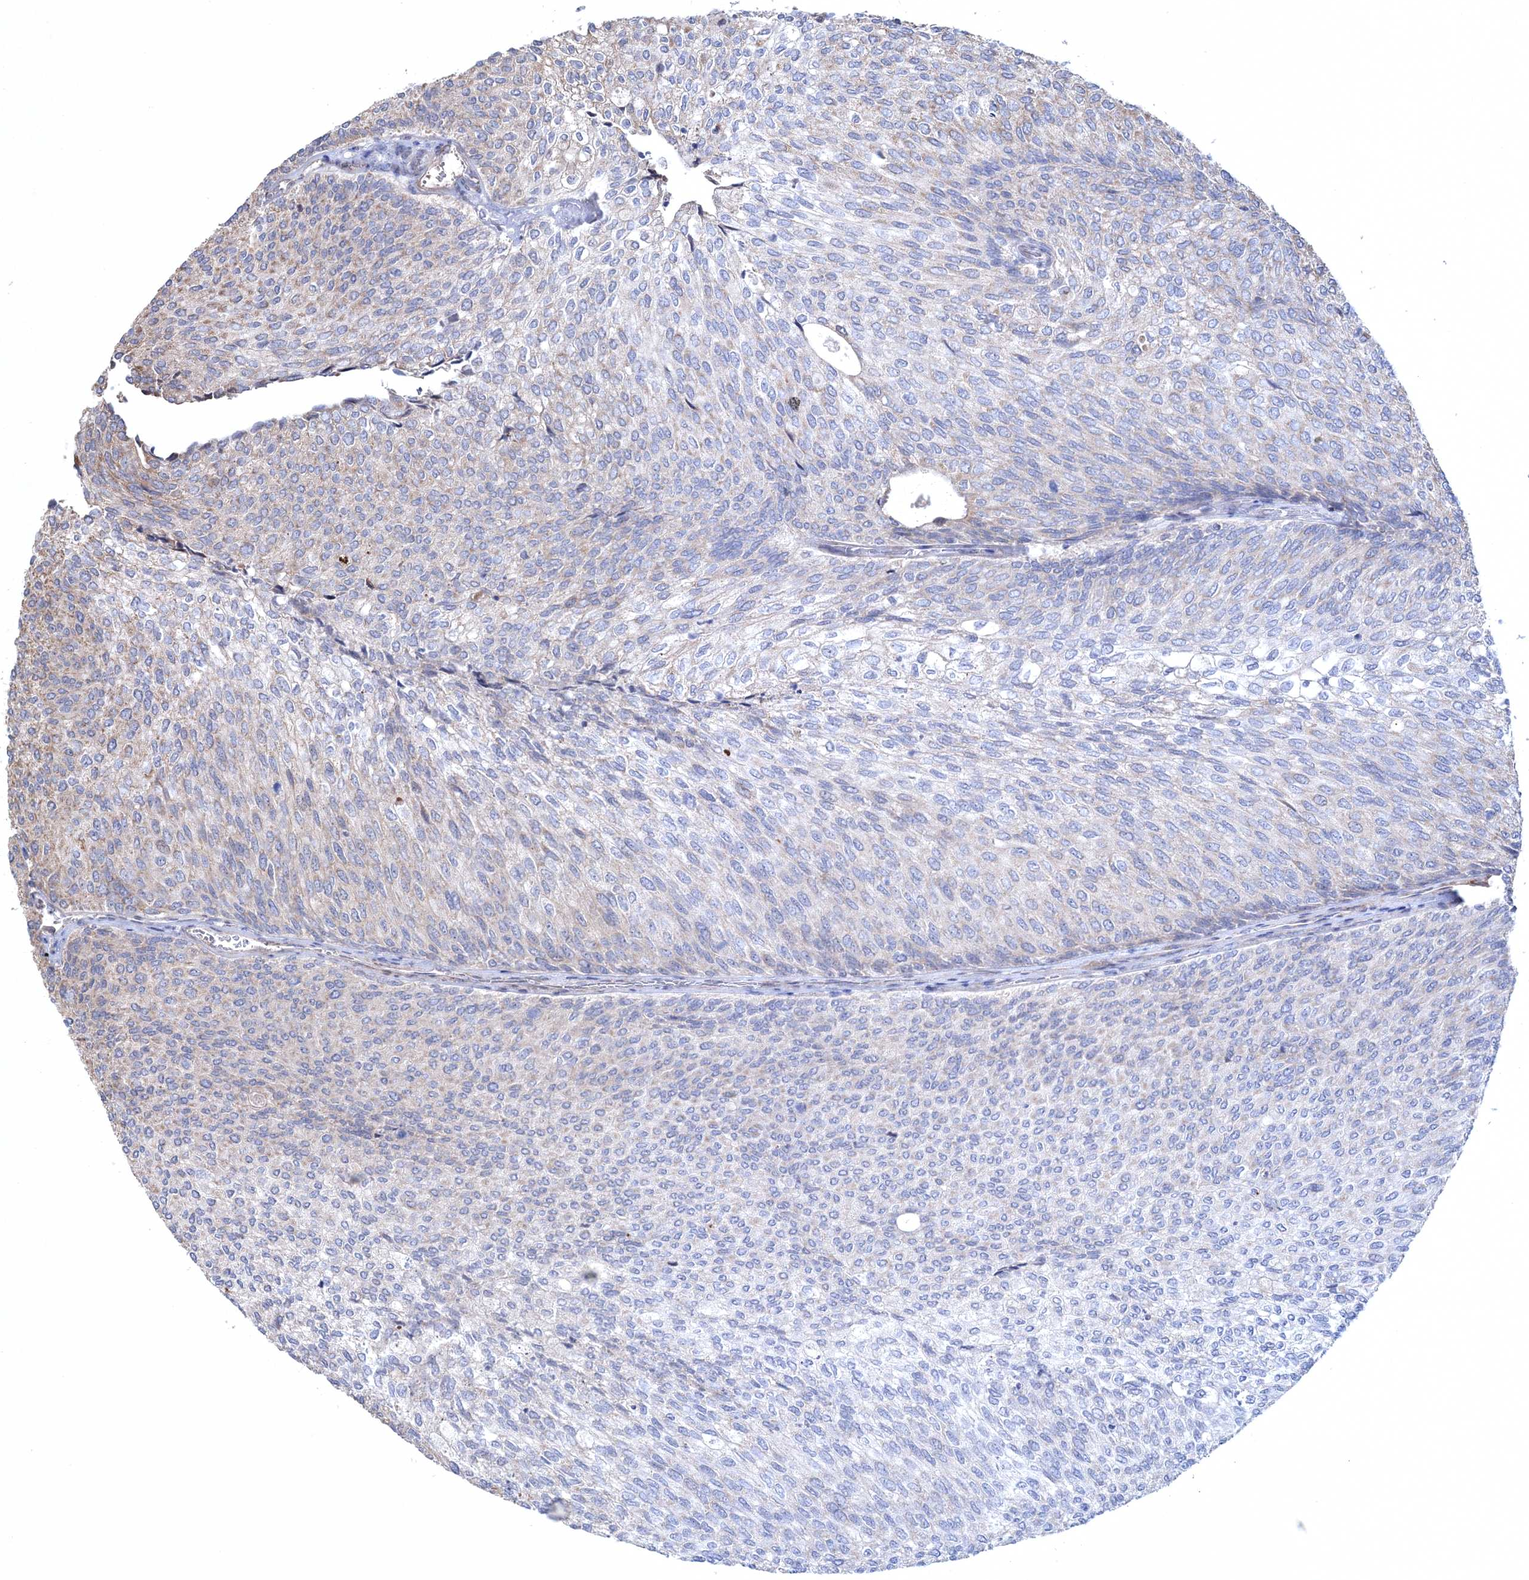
{"staining": {"intensity": "negative", "quantity": "none", "location": "none"}, "tissue": "urothelial cancer", "cell_type": "Tumor cells", "image_type": "cancer", "snomed": [{"axis": "morphology", "description": "Urothelial carcinoma, Low grade"}, {"axis": "topography", "description": "Urinary bladder"}], "caption": "Low-grade urothelial carcinoma was stained to show a protein in brown. There is no significant expression in tumor cells.", "gene": "PPP2R2B", "patient": {"sex": "female", "age": 79}}